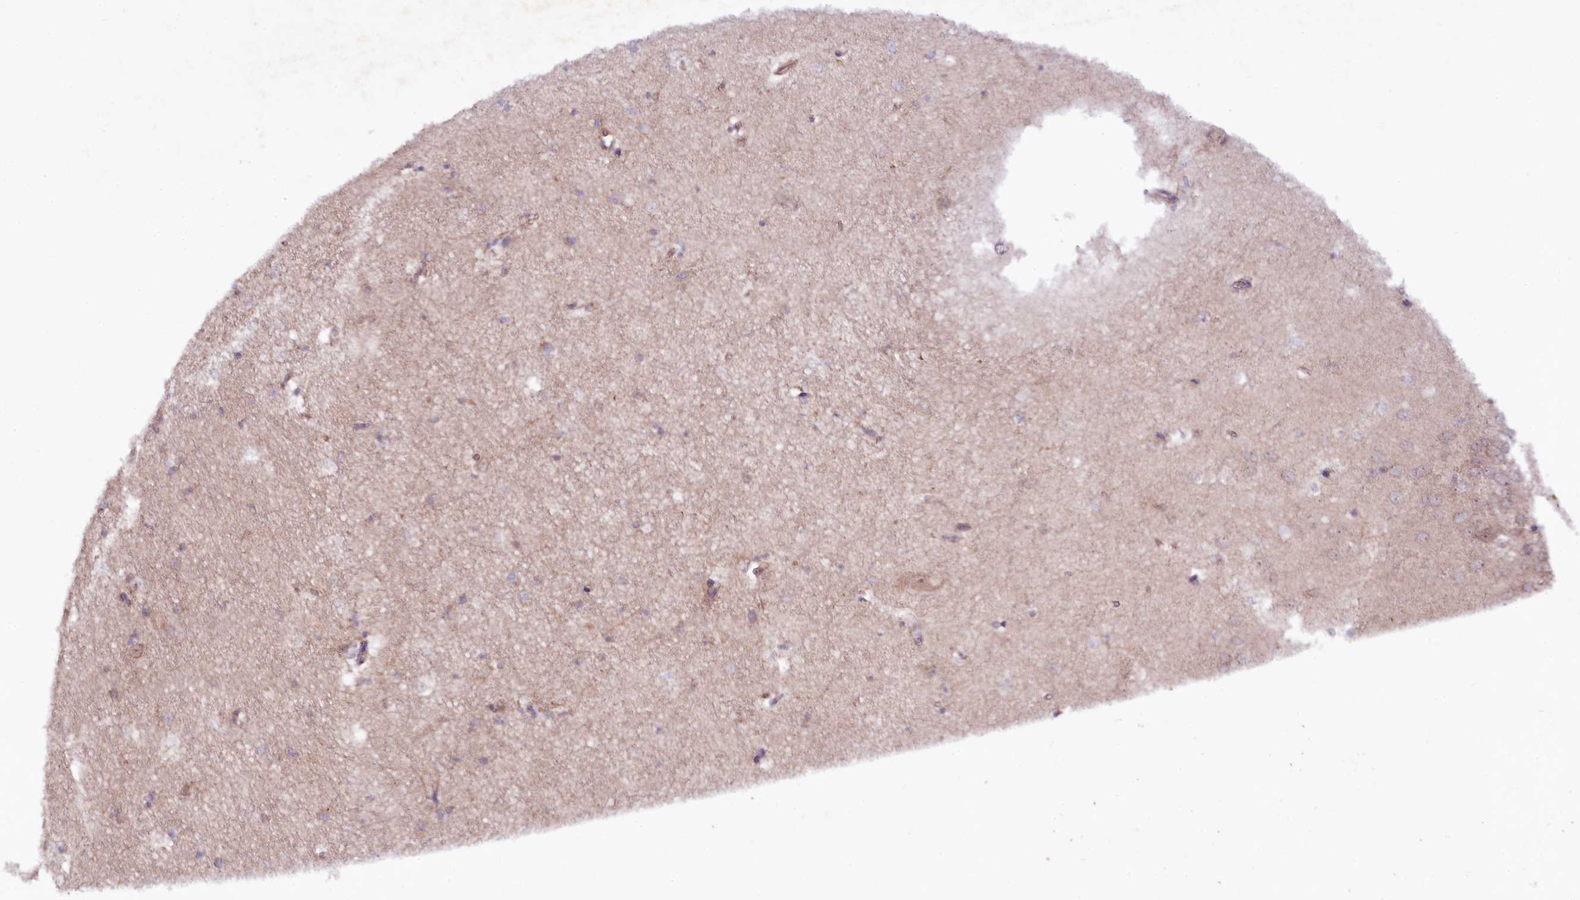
{"staining": {"intensity": "weak", "quantity": "<25%", "location": "cytoplasmic/membranous"}, "tissue": "hippocampus", "cell_type": "Glial cells", "image_type": "normal", "snomed": [{"axis": "morphology", "description": "Normal tissue, NOS"}, {"axis": "topography", "description": "Hippocampus"}], "caption": "IHC image of unremarkable human hippocampus stained for a protein (brown), which reveals no positivity in glial cells. Brightfield microscopy of immunohistochemistry (IHC) stained with DAB (3,3'-diaminobenzidine) (brown) and hematoxylin (blue), captured at high magnification.", "gene": "PHLDB1", "patient": {"sex": "female", "age": 64}}